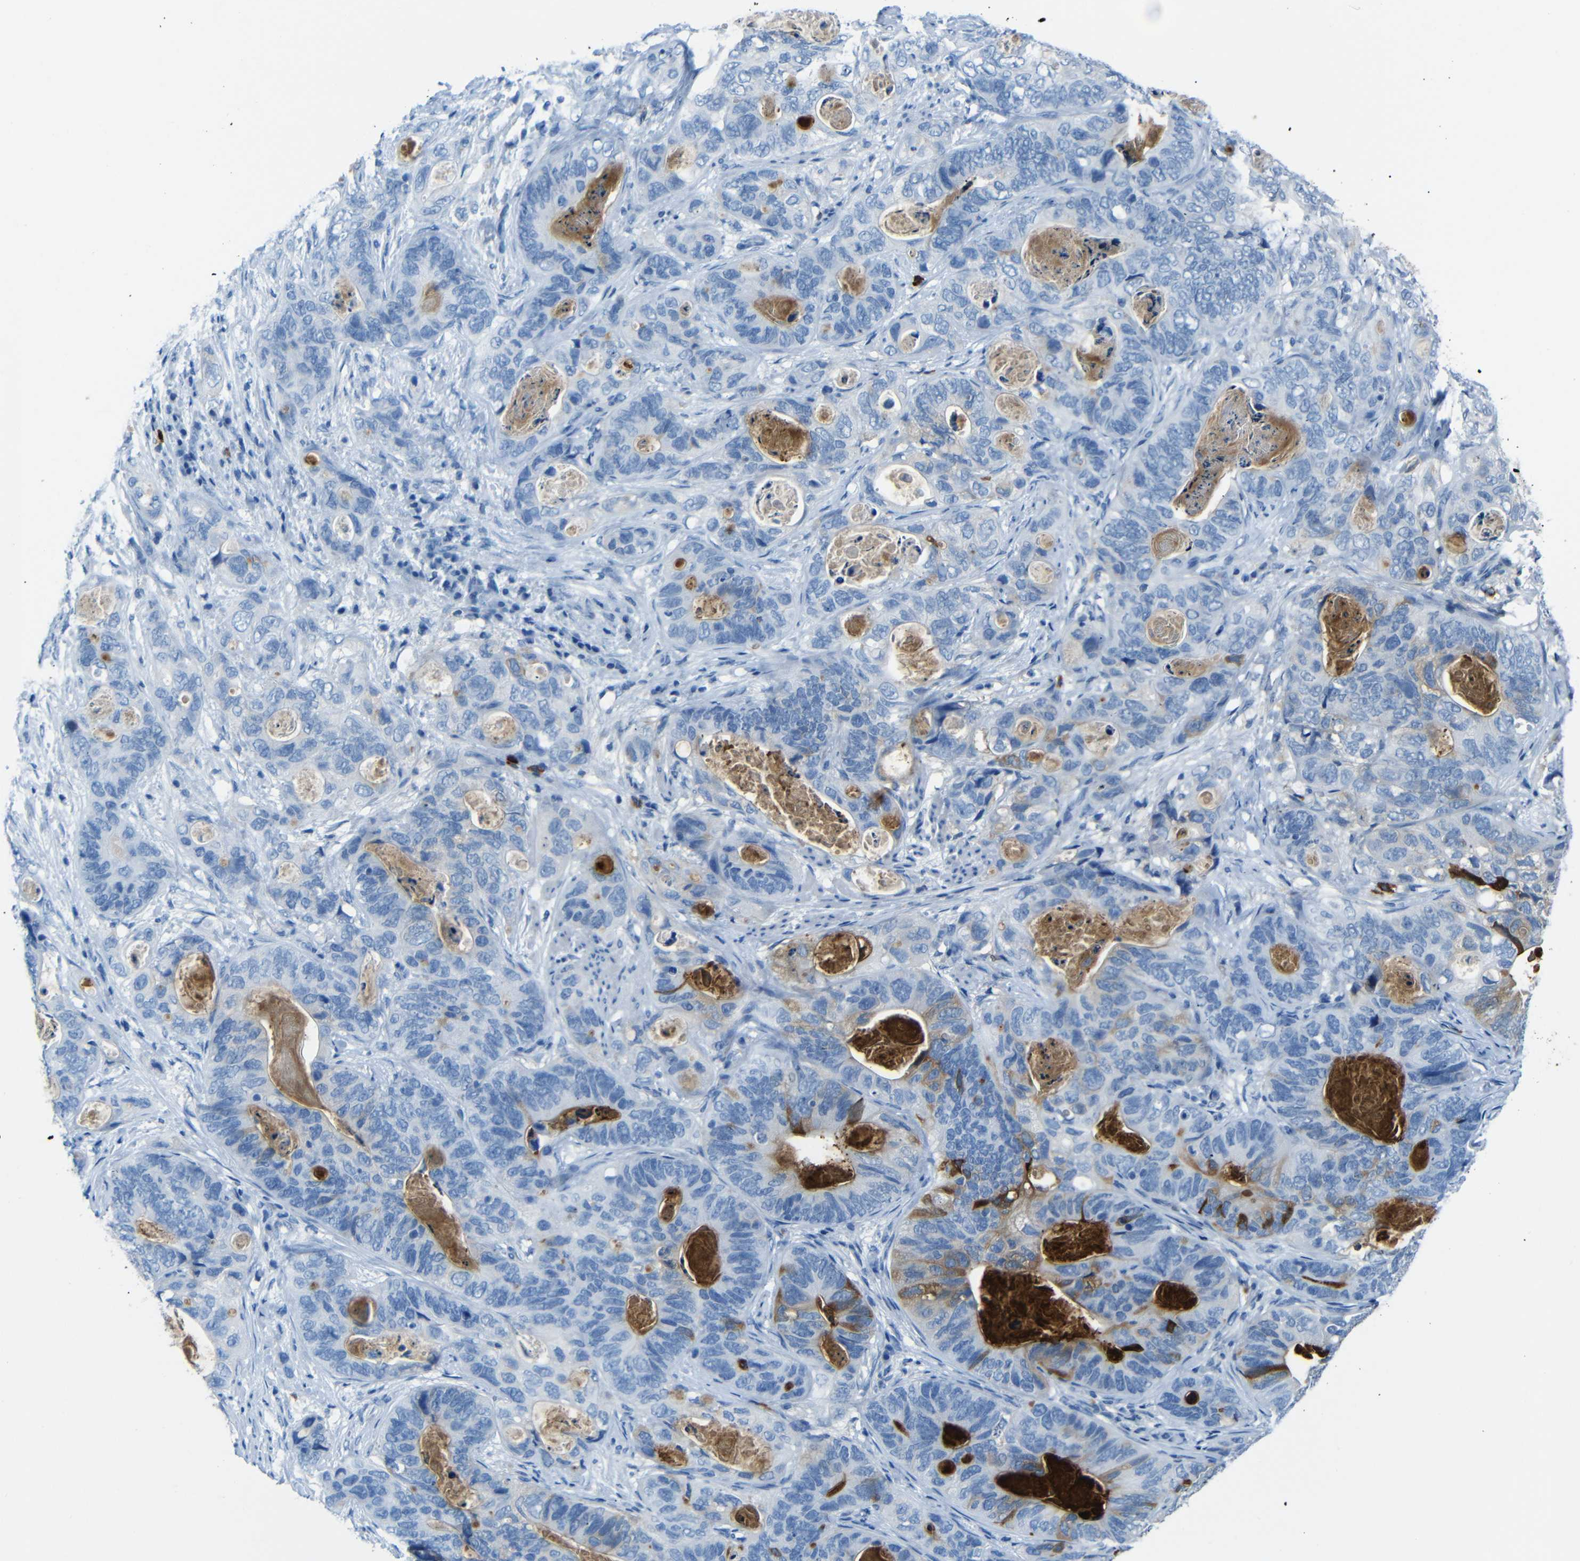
{"staining": {"intensity": "moderate", "quantity": "<25%", "location": "cytoplasmic/membranous"}, "tissue": "stomach cancer", "cell_type": "Tumor cells", "image_type": "cancer", "snomed": [{"axis": "morphology", "description": "Adenocarcinoma, NOS"}, {"axis": "topography", "description": "Stomach"}], "caption": "Brown immunohistochemical staining in stomach cancer (adenocarcinoma) reveals moderate cytoplasmic/membranous positivity in about <25% of tumor cells.", "gene": "SERPINA1", "patient": {"sex": "female", "age": 89}}